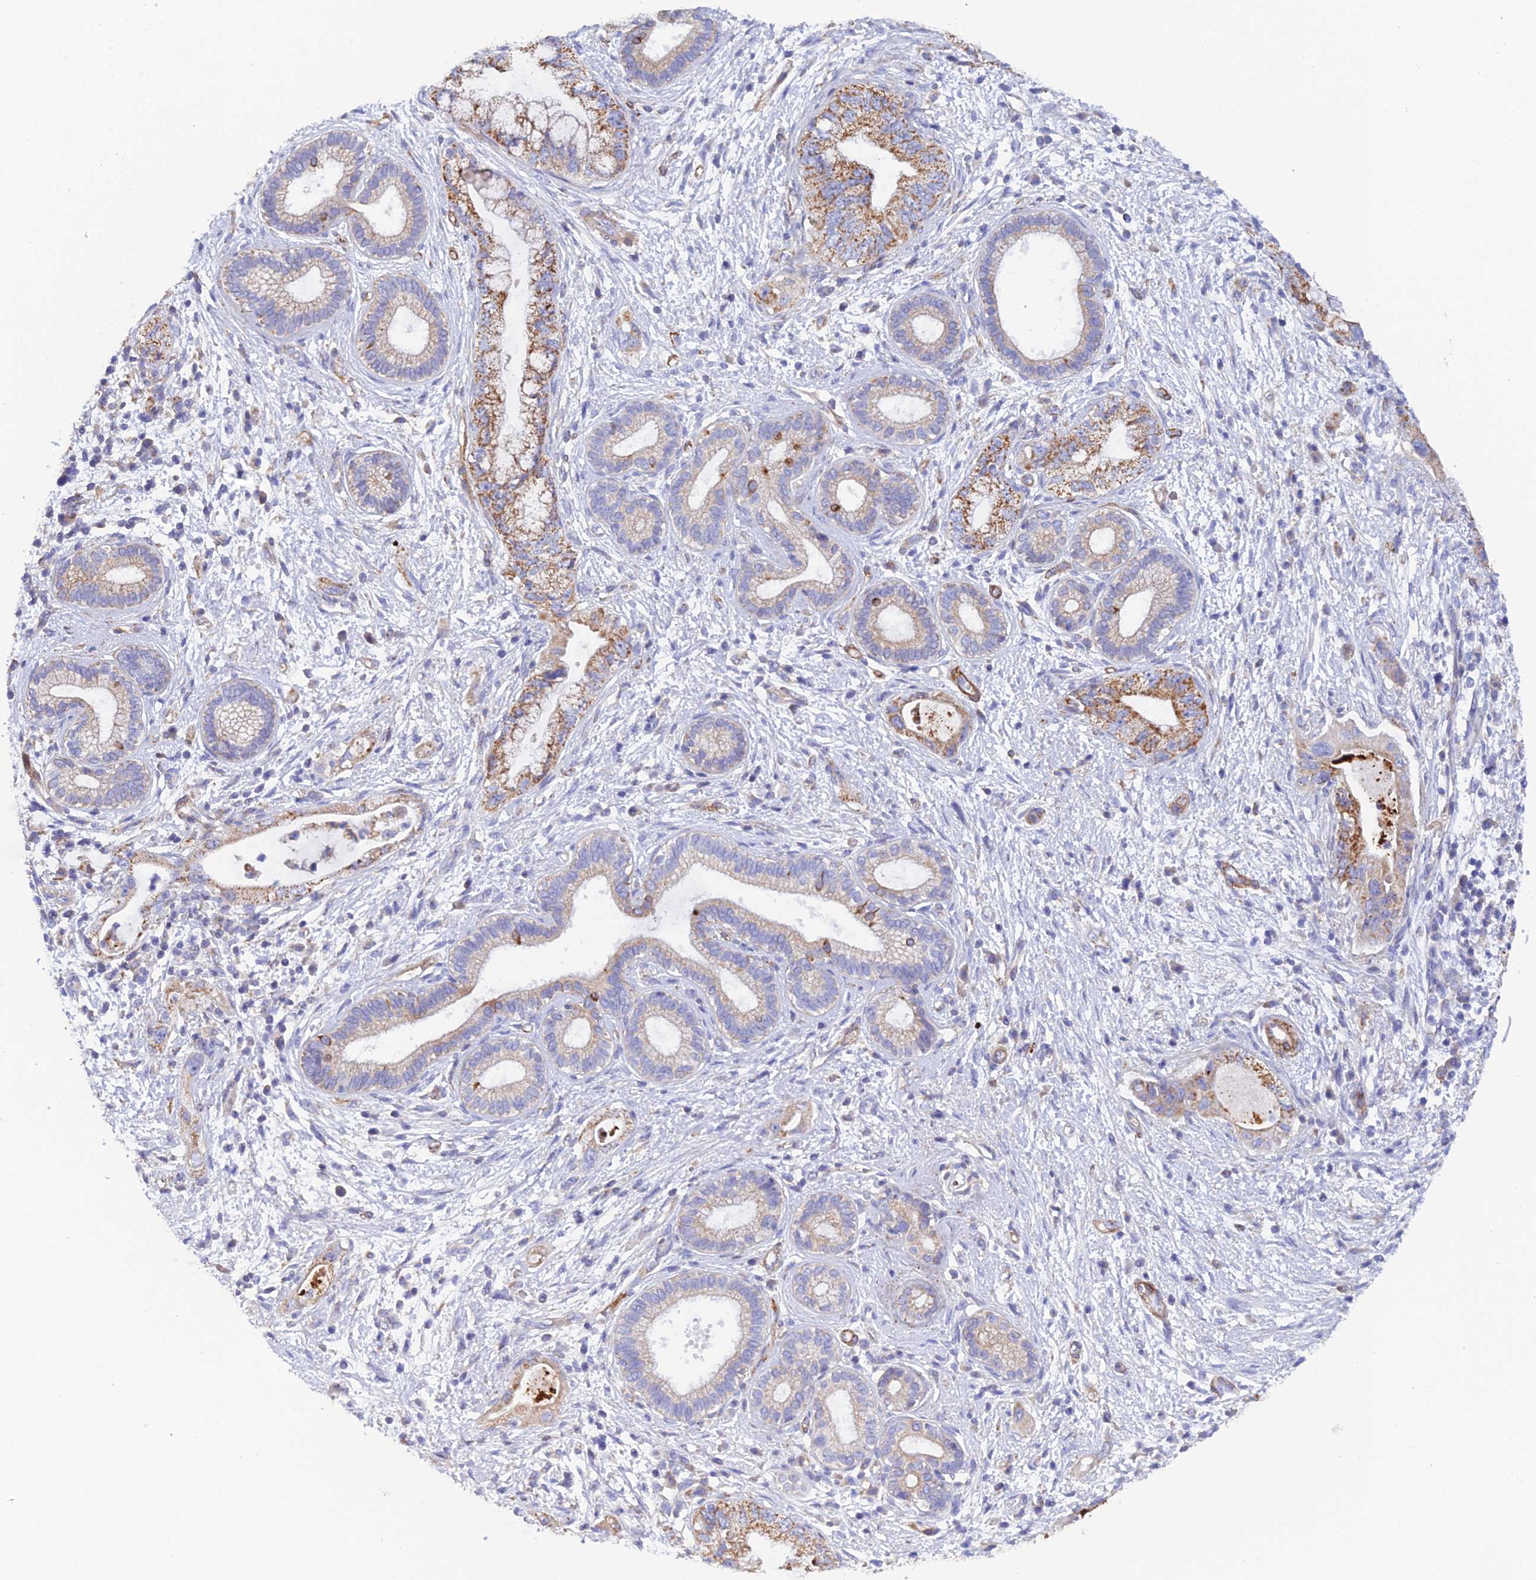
{"staining": {"intensity": "moderate", "quantity": "25%-75%", "location": "cytoplasmic/membranous"}, "tissue": "pancreatic cancer", "cell_type": "Tumor cells", "image_type": "cancer", "snomed": [{"axis": "morphology", "description": "Adenocarcinoma, NOS"}, {"axis": "topography", "description": "Pancreas"}], "caption": "An immunohistochemistry photomicrograph of neoplastic tissue is shown. Protein staining in brown shows moderate cytoplasmic/membranous positivity in adenocarcinoma (pancreatic) within tumor cells.", "gene": "CSPG4", "patient": {"sex": "female", "age": 73}}